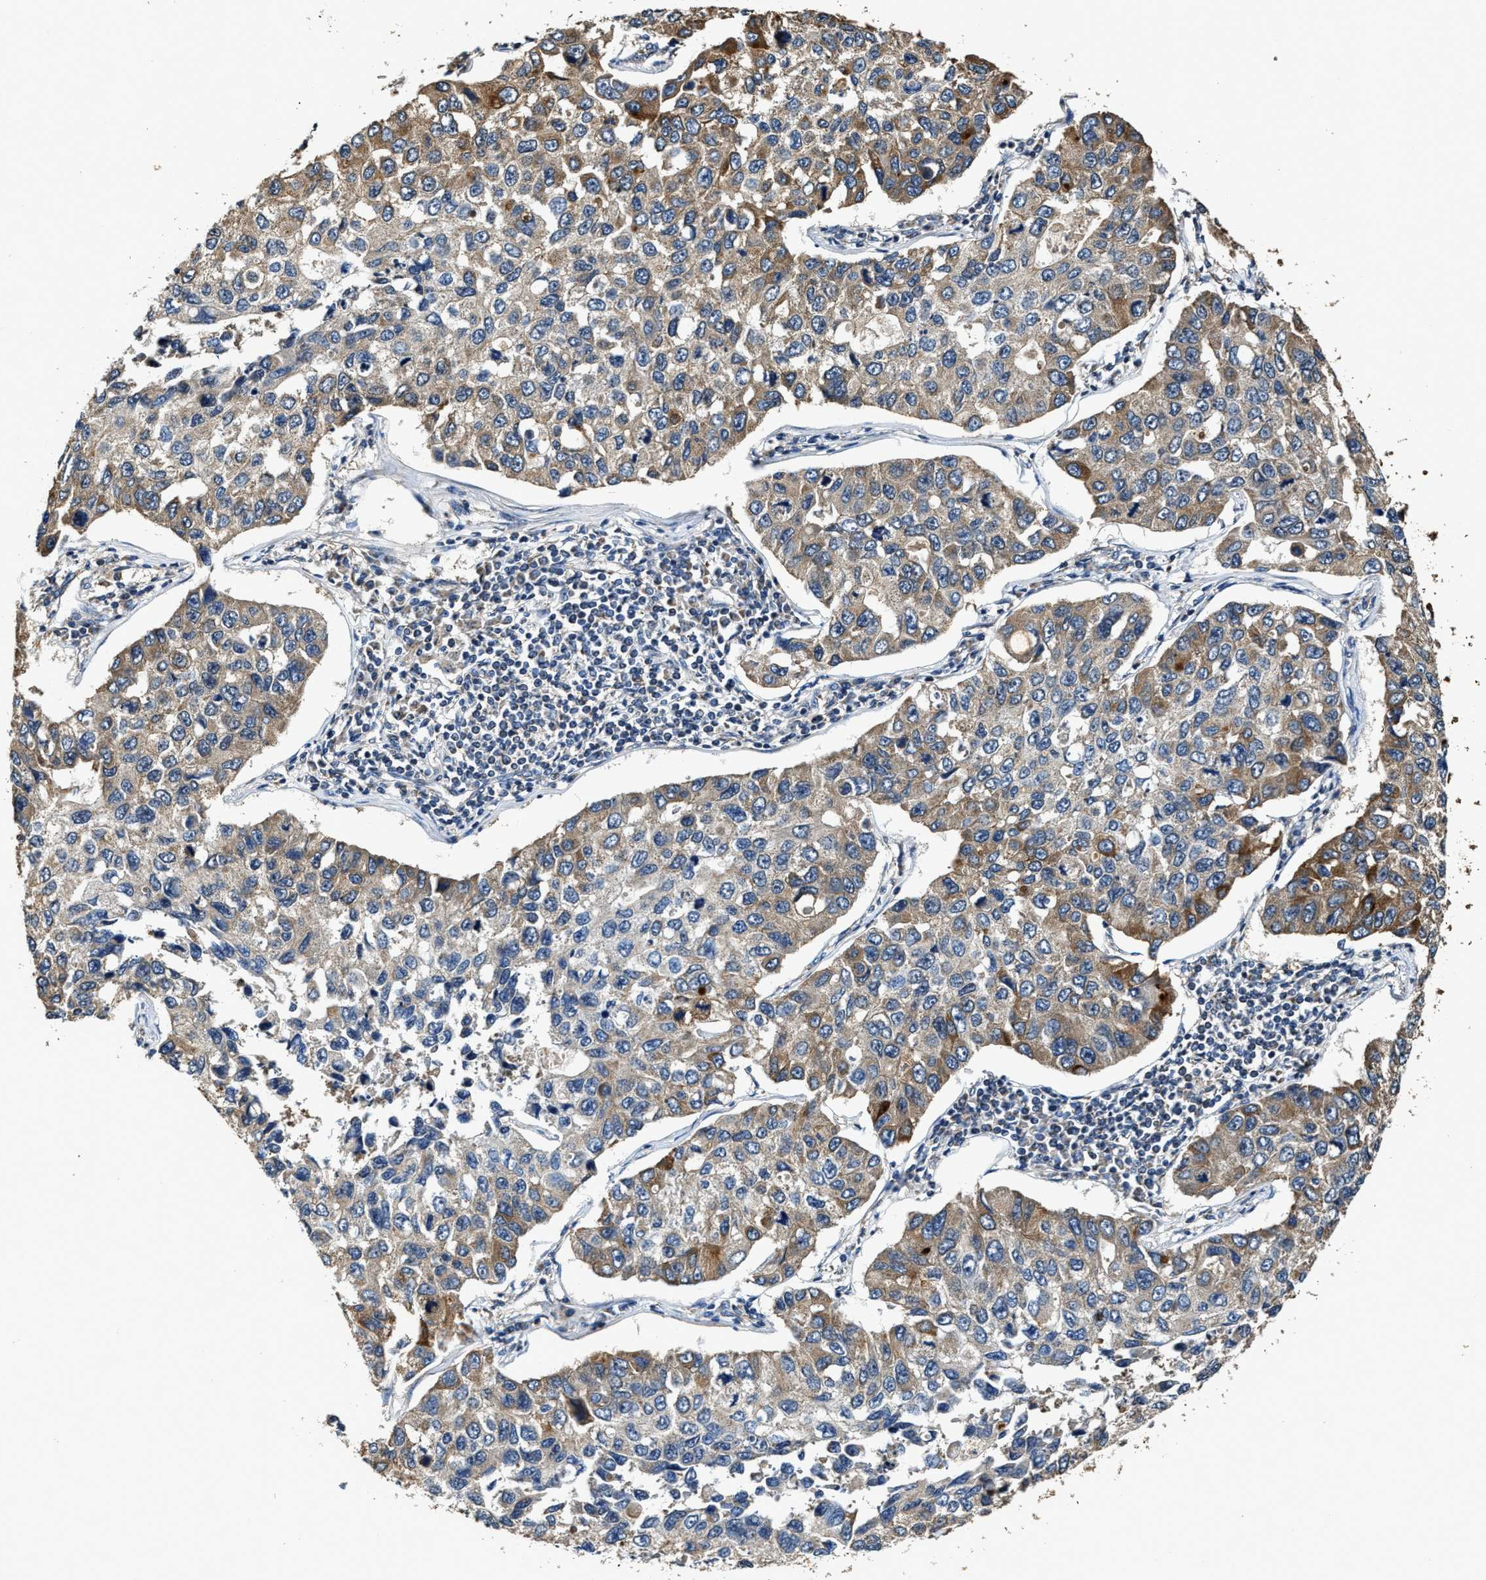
{"staining": {"intensity": "moderate", "quantity": "25%-75%", "location": "cytoplasmic/membranous"}, "tissue": "lung cancer", "cell_type": "Tumor cells", "image_type": "cancer", "snomed": [{"axis": "morphology", "description": "Adenocarcinoma, NOS"}, {"axis": "topography", "description": "Lung"}], "caption": "Protein expression analysis of human lung cancer (adenocarcinoma) reveals moderate cytoplasmic/membranous positivity in about 25%-75% of tumor cells.", "gene": "GFRA3", "patient": {"sex": "male", "age": 64}}